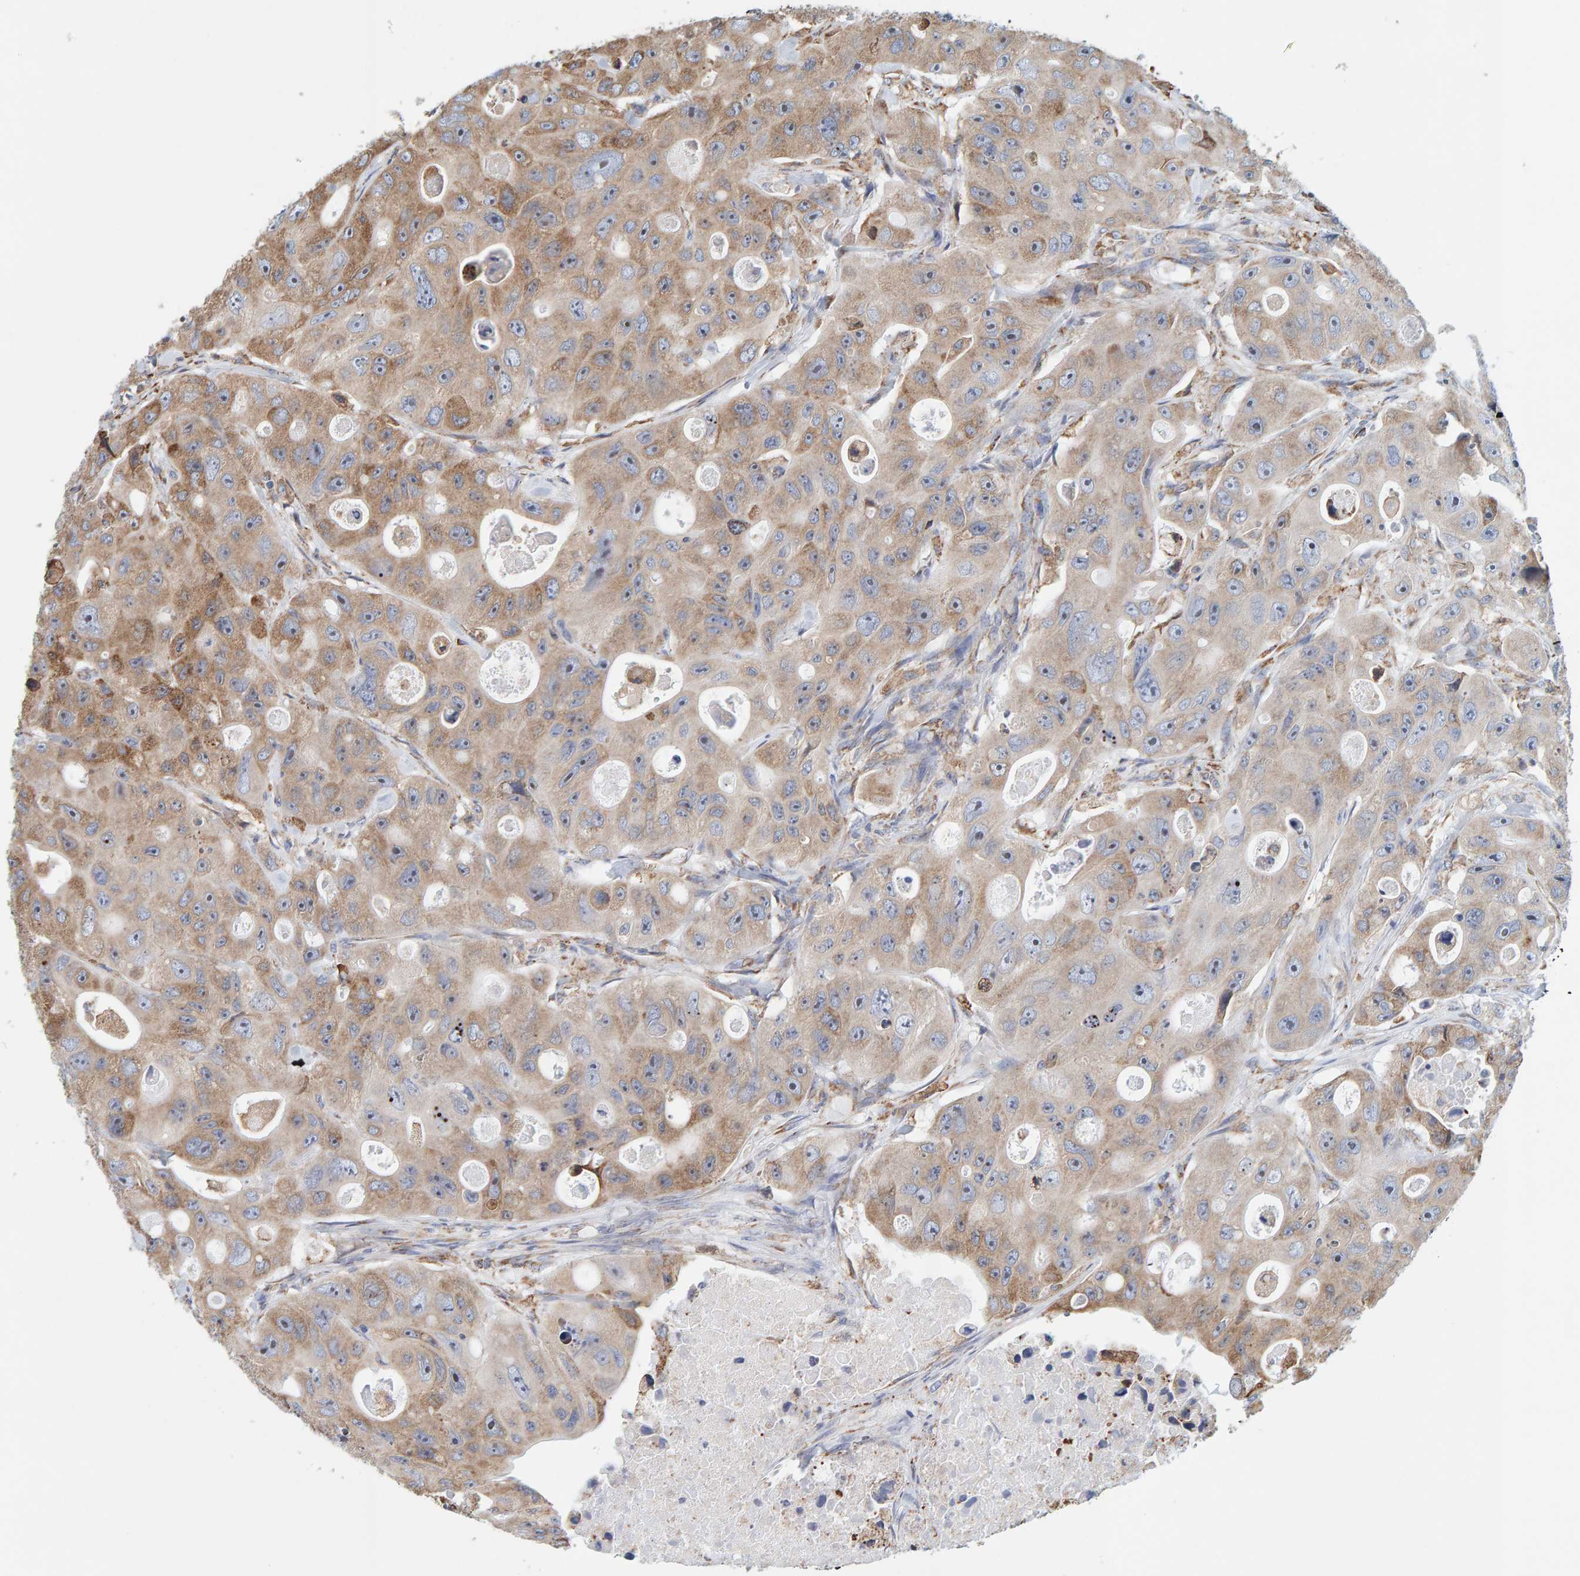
{"staining": {"intensity": "moderate", "quantity": ">75%", "location": "cytoplasmic/membranous"}, "tissue": "colorectal cancer", "cell_type": "Tumor cells", "image_type": "cancer", "snomed": [{"axis": "morphology", "description": "Adenocarcinoma, NOS"}, {"axis": "topography", "description": "Colon"}], "caption": "IHC staining of adenocarcinoma (colorectal), which reveals medium levels of moderate cytoplasmic/membranous expression in approximately >75% of tumor cells indicating moderate cytoplasmic/membranous protein positivity. The staining was performed using DAB (3,3'-diaminobenzidine) (brown) for protein detection and nuclei were counterstained in hematoxylin (blue).", "gene": "SGPL1", "patient": {"sex": "female", "age": 46}}